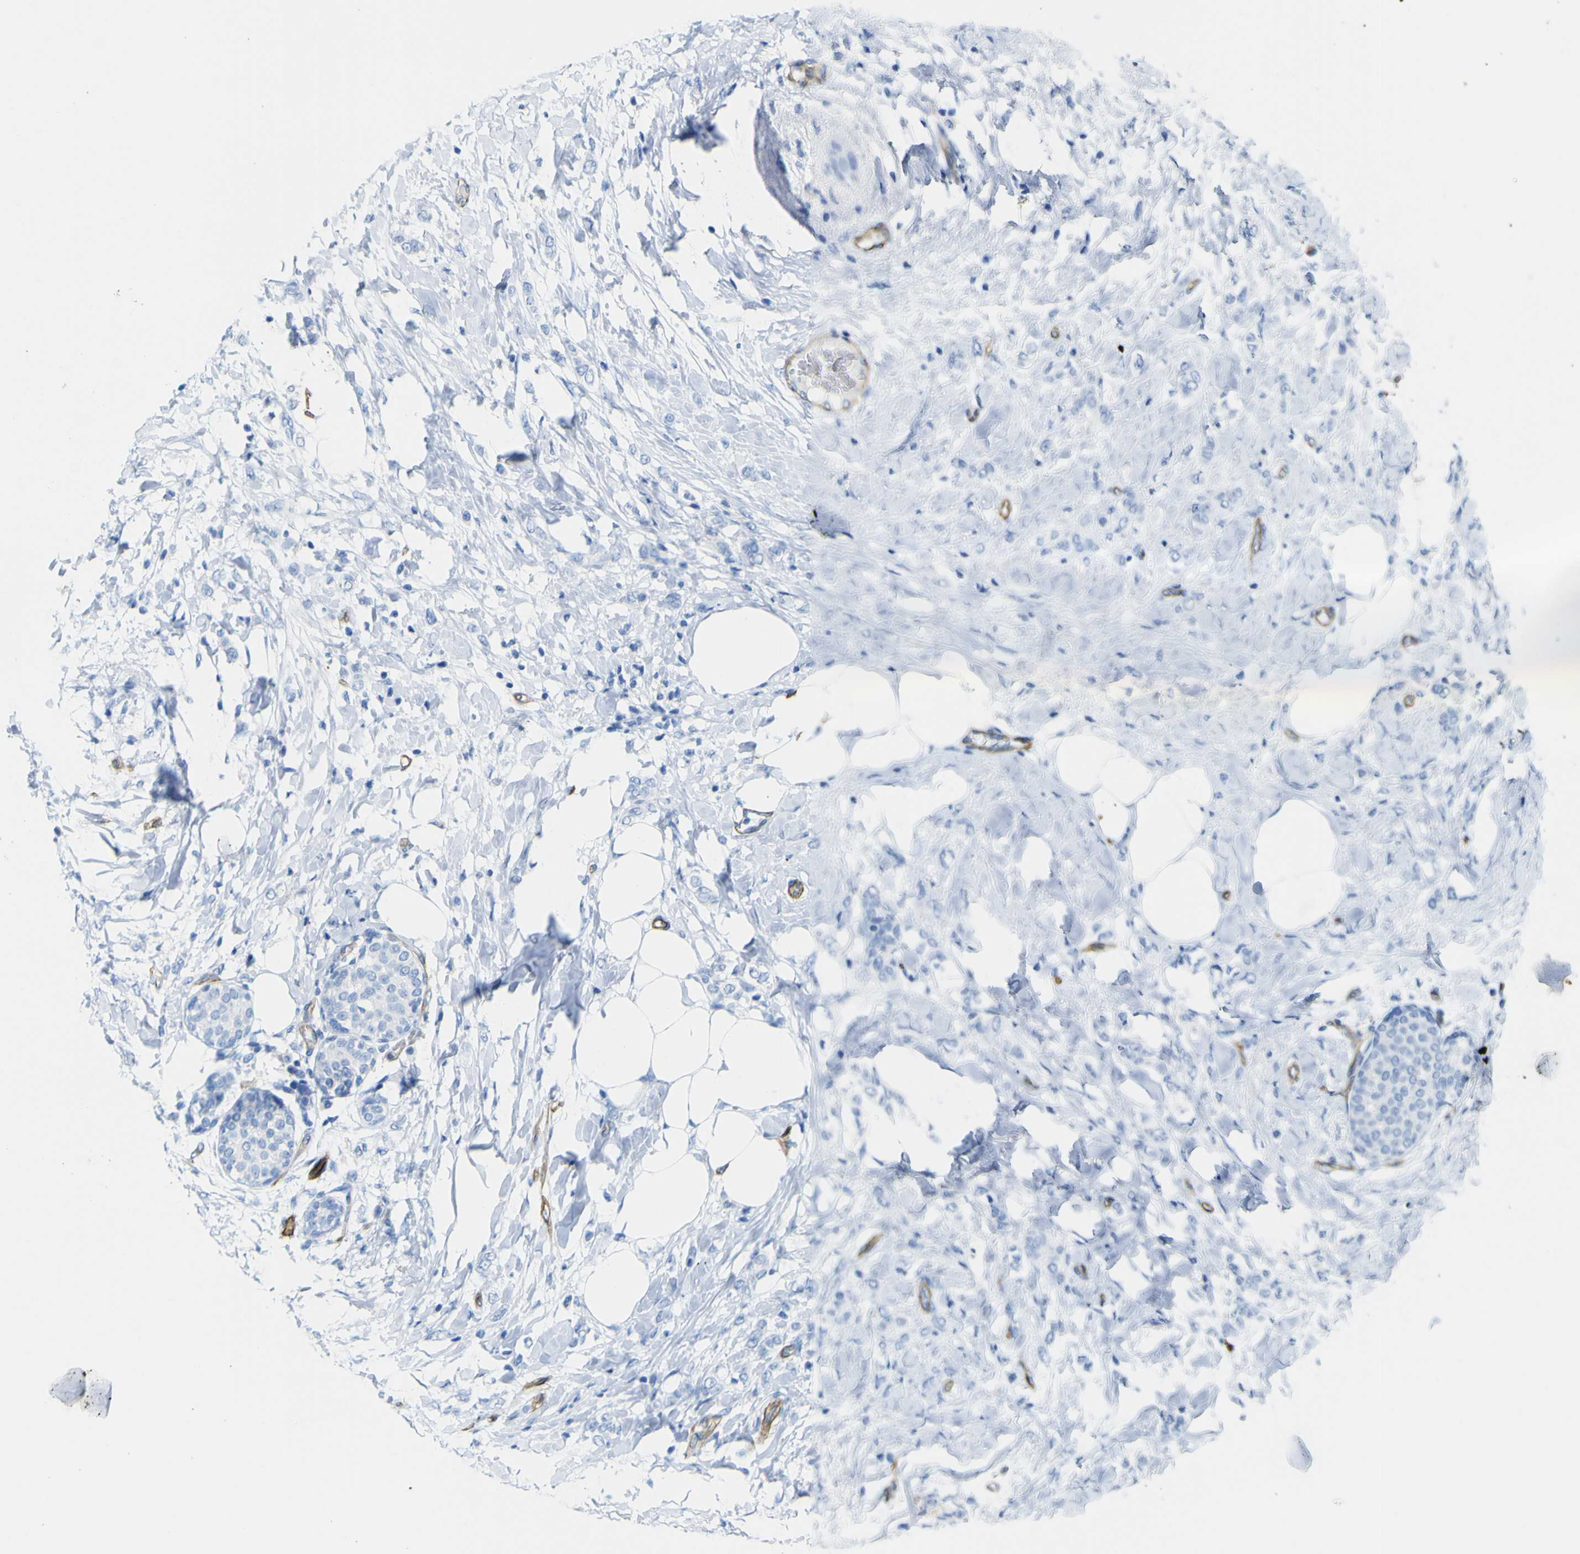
{"staining": {"intensity": "negative", "quantity": "none", "location": "none"}, "tissue": "breast cancer", "cell_type": "Tumor cells", "image_type": "cancer", "snomed": [{"axis": "morphology", "description": "Lobular carcinoma, in situ"}, {"axis": "morphology", "description": "Lobular carcinoma"}, {"axis": "topography", "description": "Breast"}], "caption": "This is an IHC micrograph of human breast cancer (lobular carcinoma in situ). There is no staining in tumor cells.", "gene": "CD93", "patient": {"sex": "female", "age": 41}}